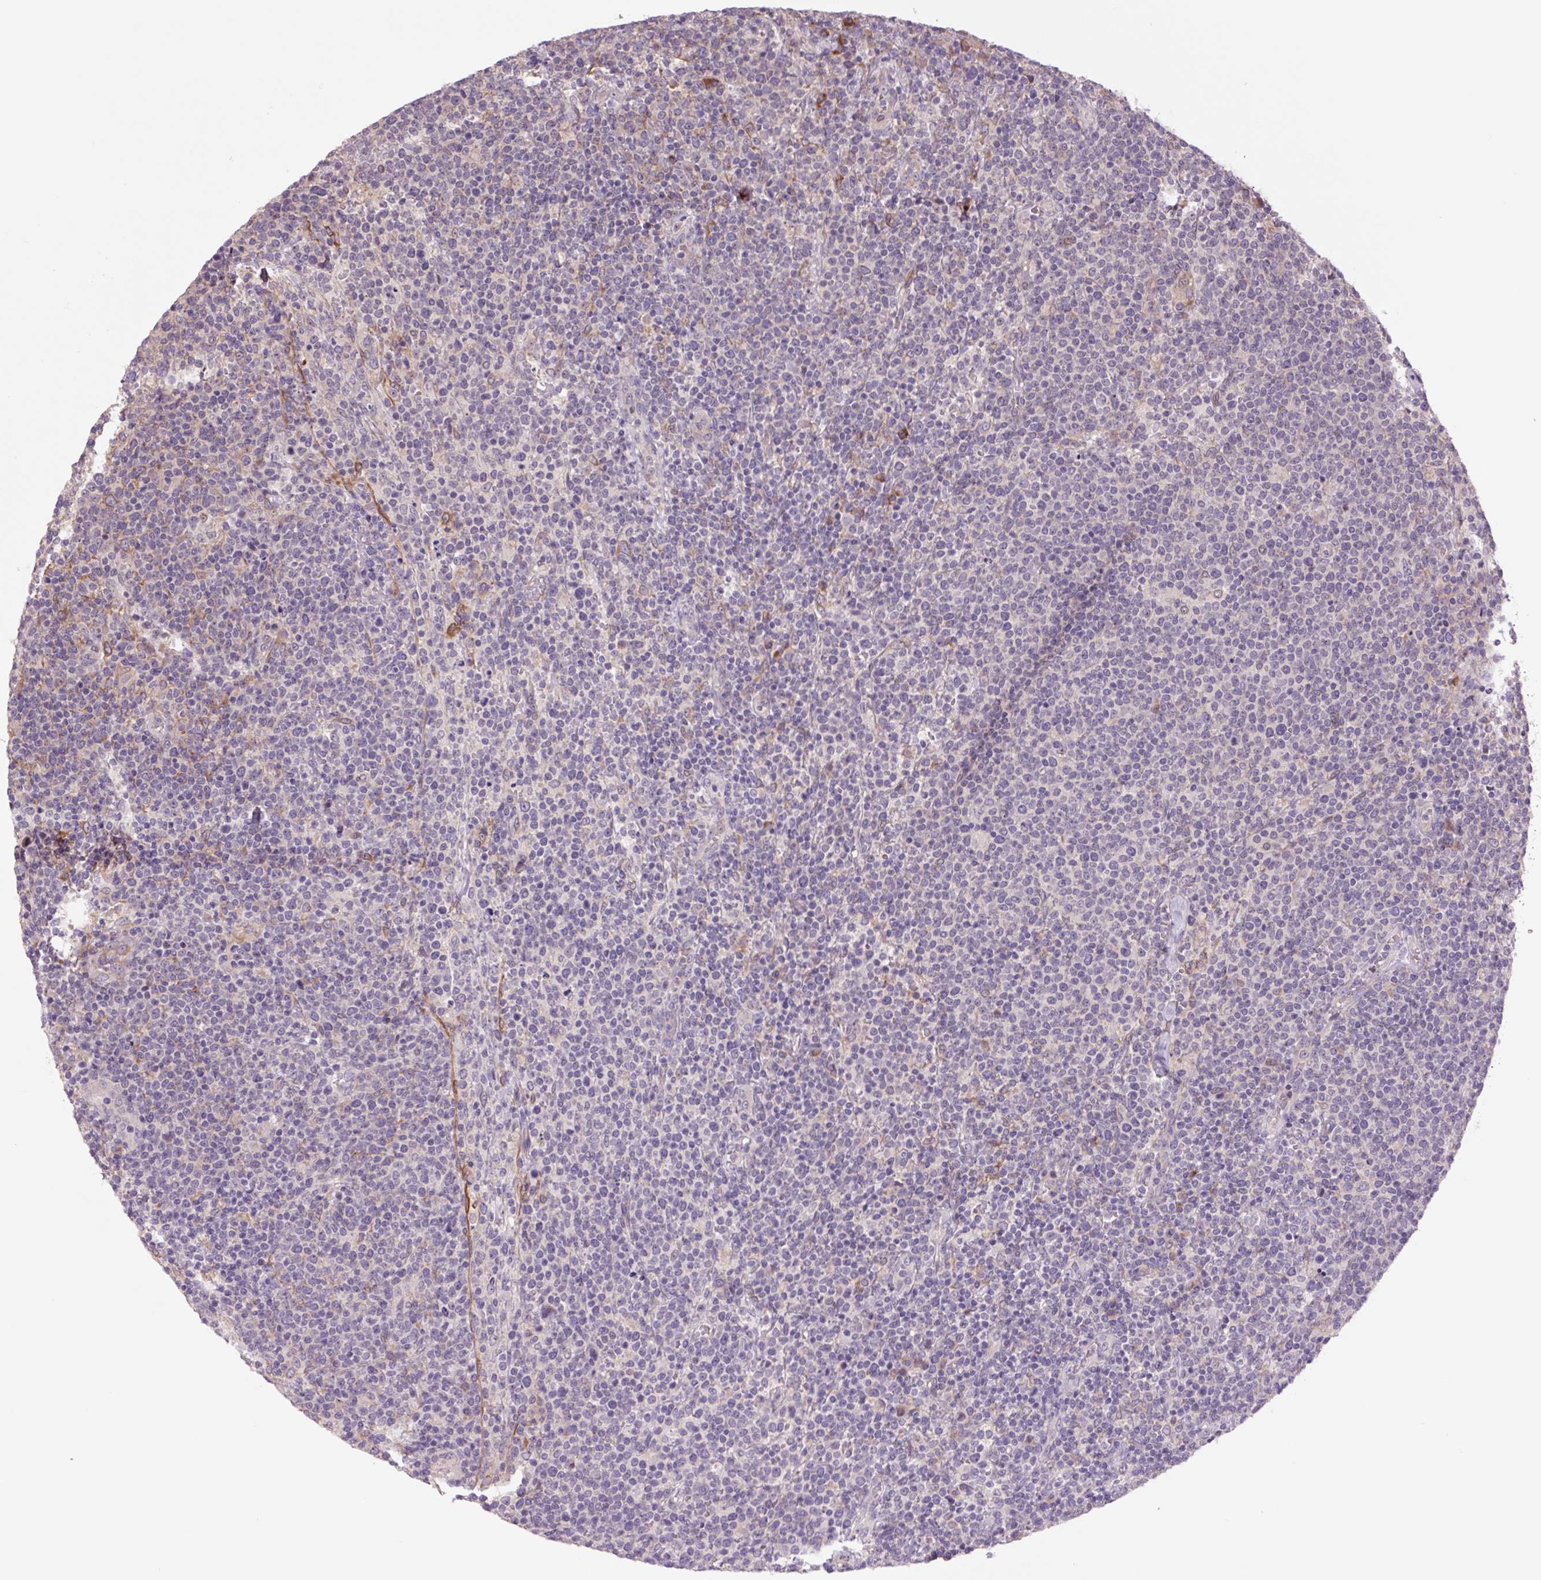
{"staining": {"intensity": "negative", "quantity": "none", "location": "none"}, "tissue": "lymphoma", "cell_type": "Tumor cells", "image_type": "cancer", "snomed": [{"axis": "morphology", "description": "Malignant lymphoma, non-Hodgkin's type, High grade"}, {"axis": "topography", "description": "Lymph node"}], "caption": "IHC micrograph of neoplastic tissue: malignant lymphoma, non-Hodgkin's type (high-grade) stained with DAB reveals no significant protein expression in tumor cells.", "gene": "PLA2G4A", "patient": {"sex": "male", "age": 61}}